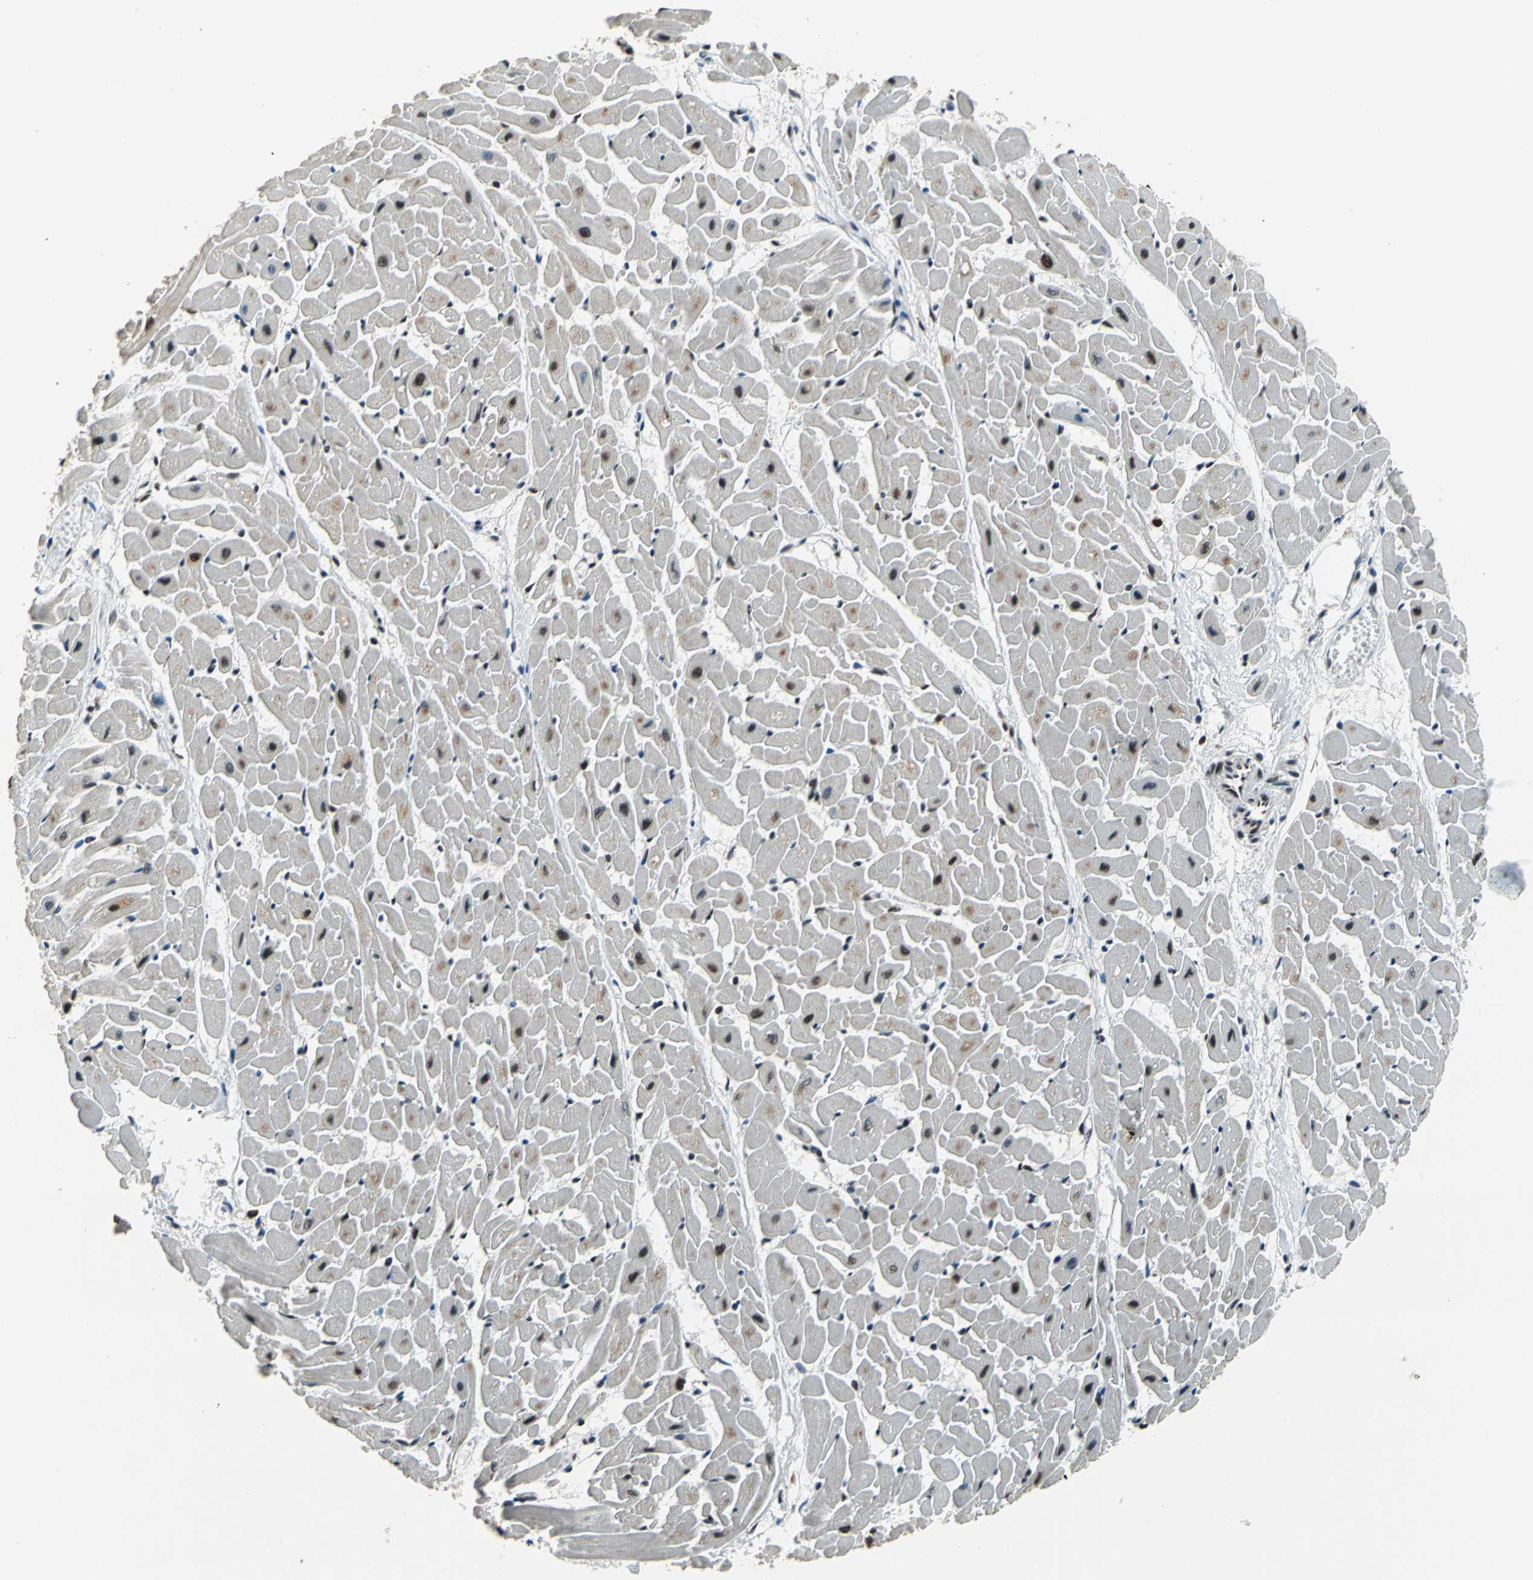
{"staining": {"intensity": "weak", "quantity": "<25%", "location": "cytoplasmic/membranous"}, "tissue": "heart muscle", "cell_type": "Cardiomyocytes", "image_type": "normal", "snomed": [{"axis": "morphology", "description": "Normal tissue, NOS"}, {"axis": "topography", "description": "Heart"}], "caption": "Protein analysis of unremarkable heart muscle exhibits no significant positivity in cardiomyocytes. (Immunohistochemistry, brightfield microscopy, high magnification).", "gene": "BCLAF1", "patient": {"sex": "female", "age": 19}}